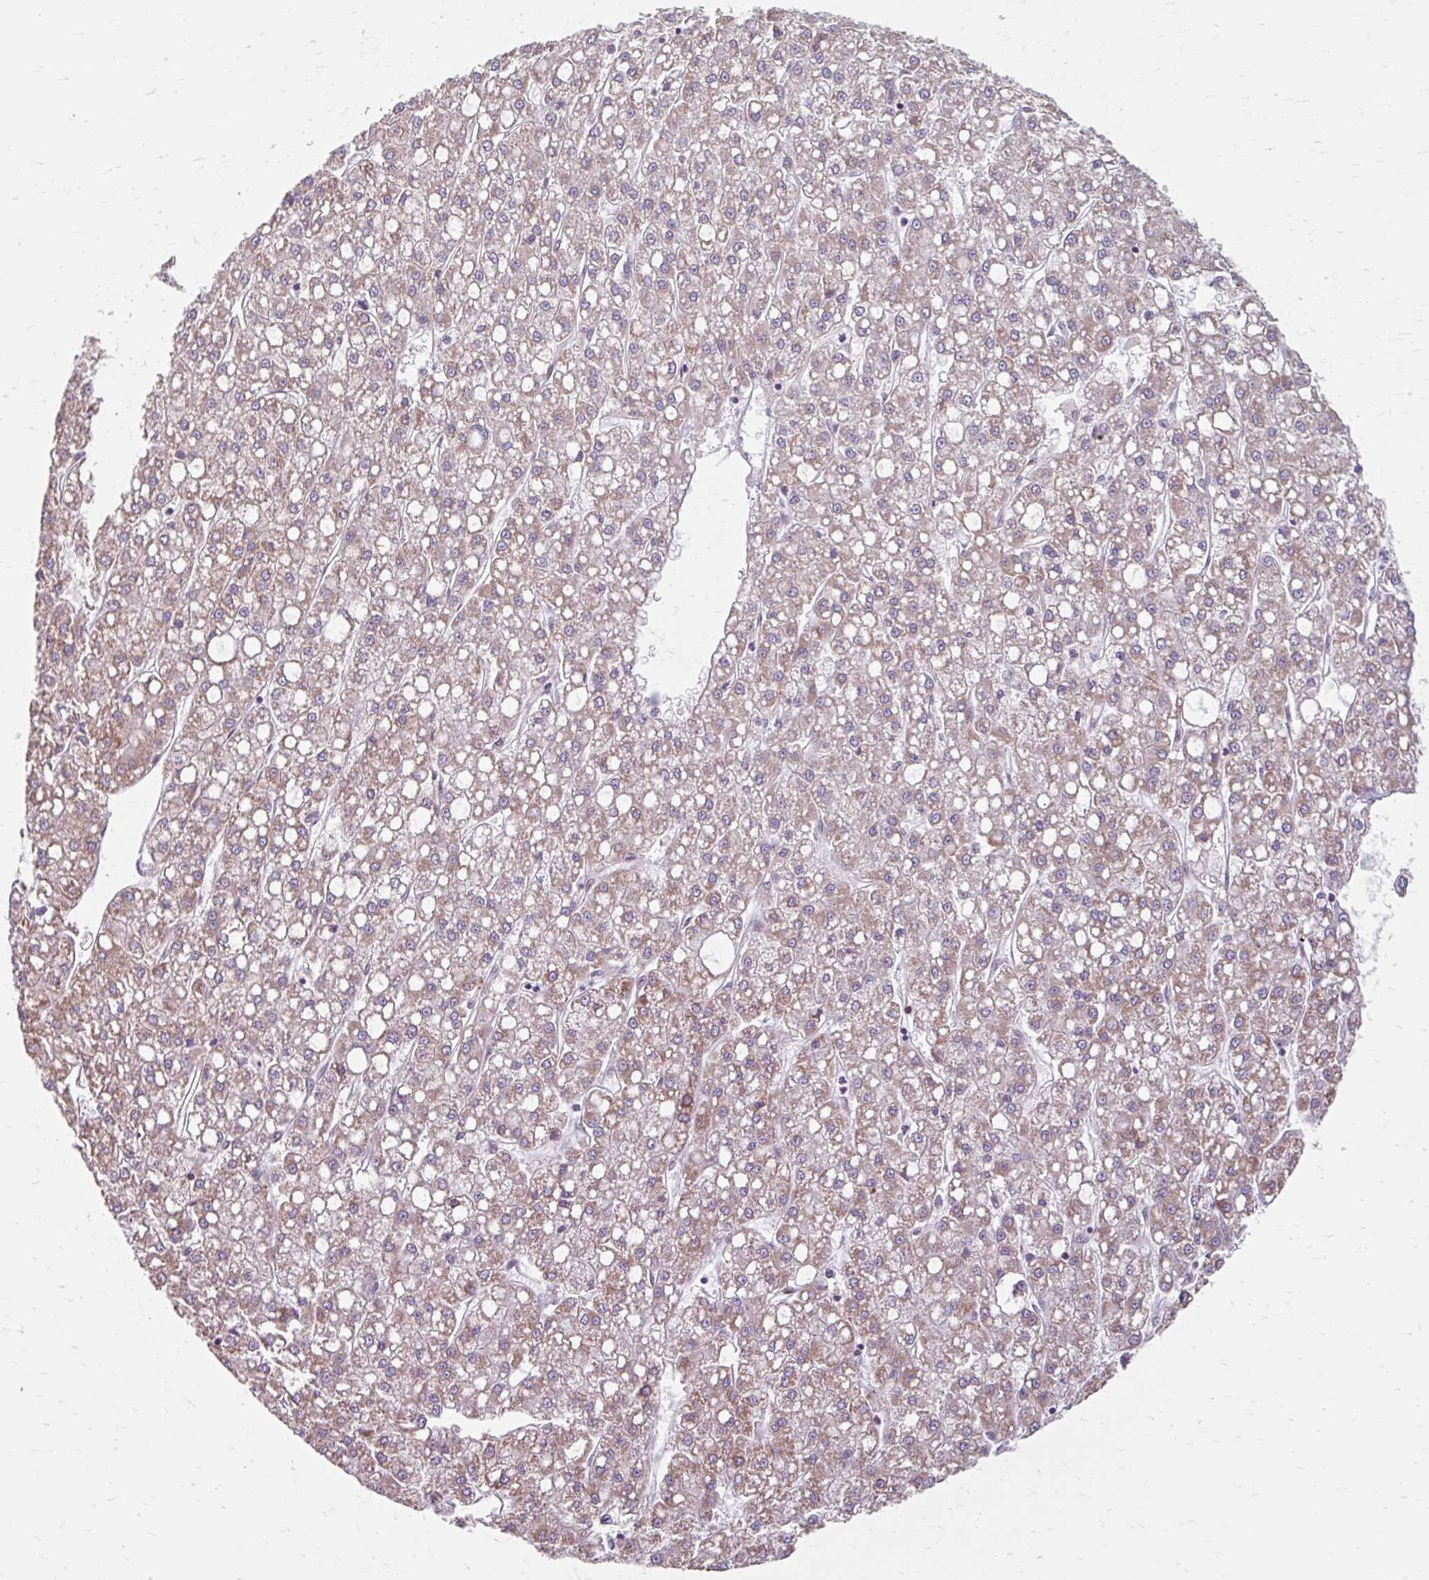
{"staining": {"intensity": "weak", "quantity": ">75%", "location": "cytoplasmic/membranous"}, "tissue": "liver cancer", "cell_type": "Tumor cells", "image_type": "cancer", "snomed": [{"axis": "morphology", "description": "Carcinoma, Hepatocellular, NOS"}, {"axis": "topography", "description": "Liver"}], "caption": "Human liver cancer (hepatocellular carcinoma) stained with a brown dye displays weak cytoplasmic/membranous positive positivity in about >75% of tumor cells.", "gene": "BEAN1", "patient": {"sex": "male", "age": 67}}